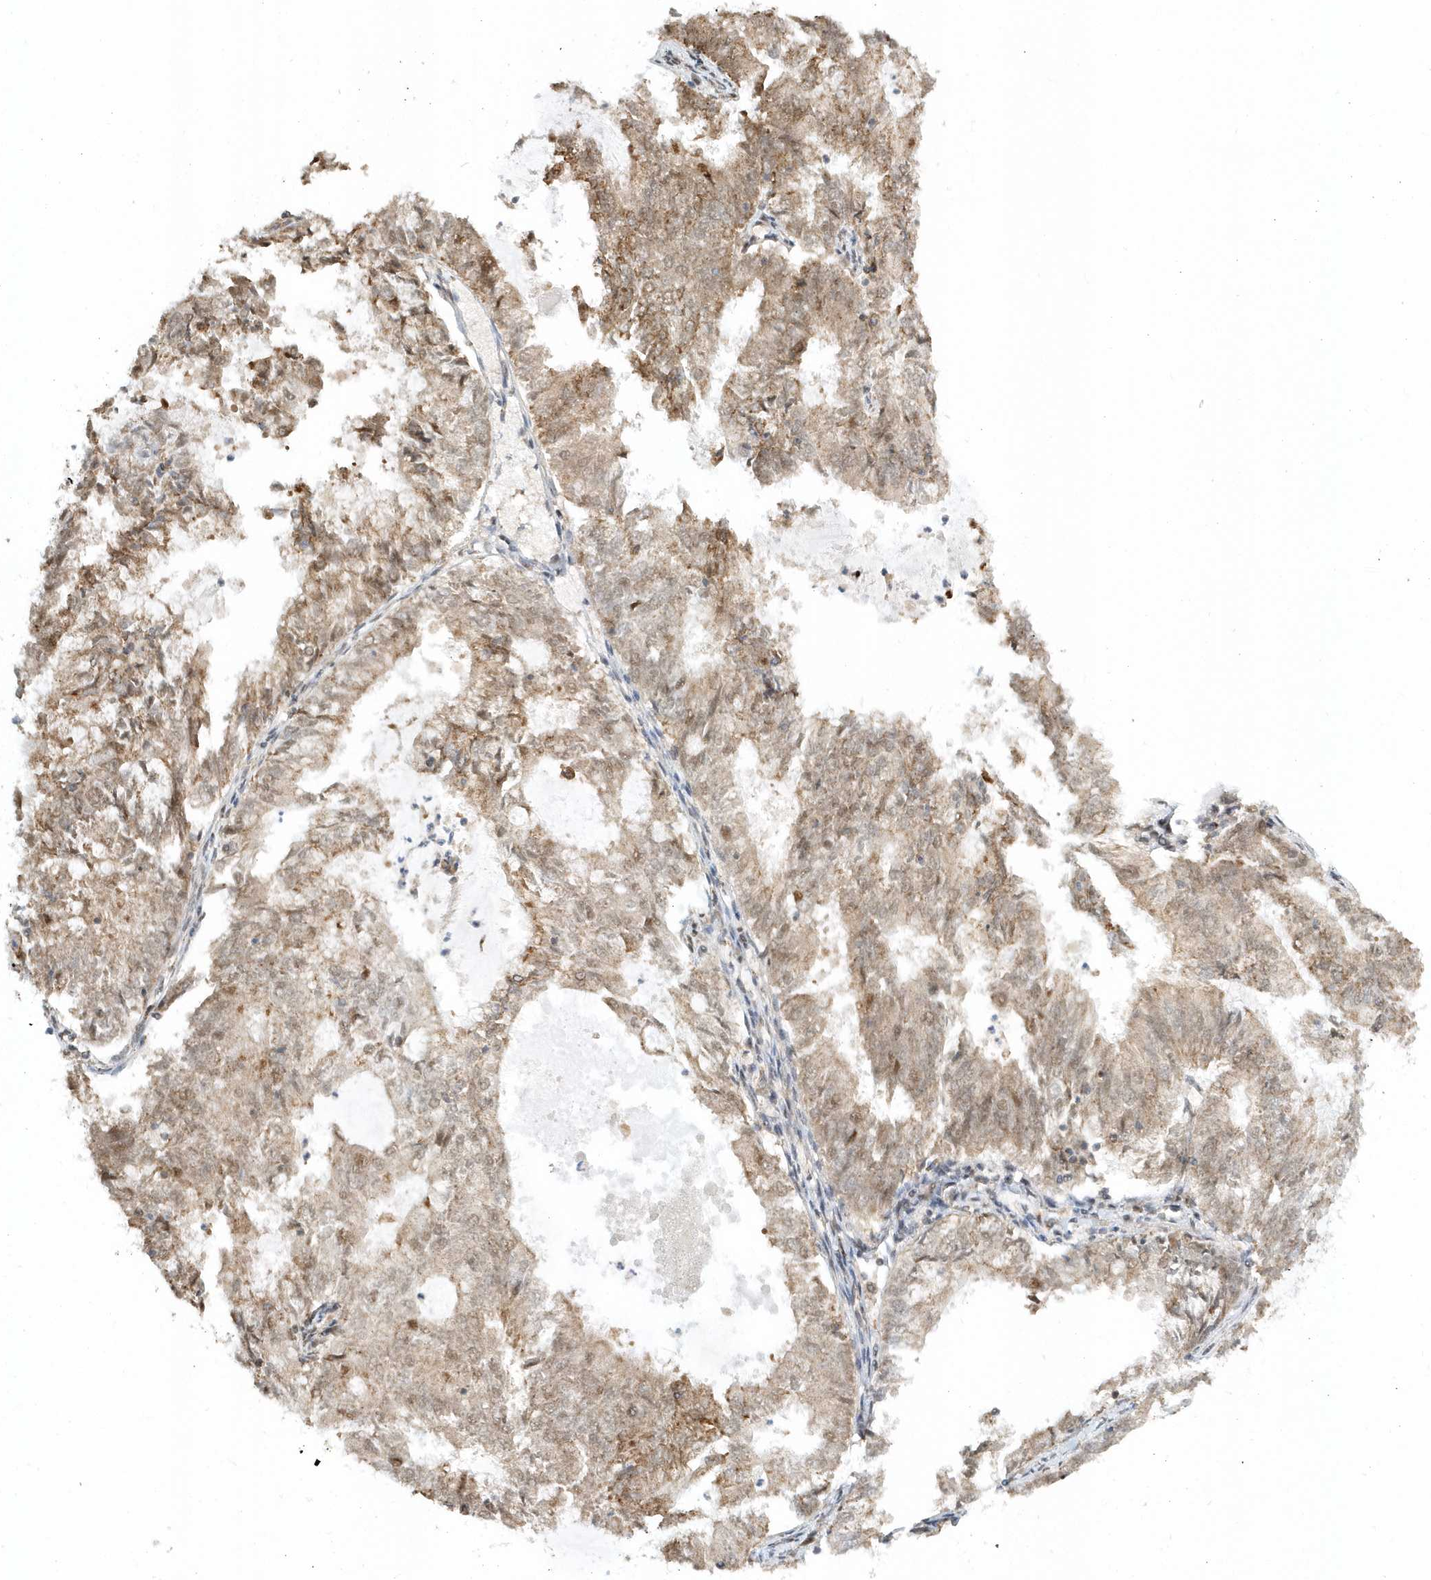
{"staining": {"intensity": "moderate", "quantity": "25%-75%", "location": "cytoplasmic/membranous"}, "tissue": "endometrial cancer", "cell_type": "Tumor cells", "image_type": "cancer", "snomed": [{"axis": "morphology", "description": "Adenocarcinoma, NOS"}, {"axis": "topography", "description": "Endometrium"}], "caption": "Immunohistochemistry (IHC) of endometrial adenocarcinoma exhibits medium levels of moderate cytoplasmic/membranous positivity in approximately 25%-75% of tumor cells.", "gene": "PSMD6", "patient": {"sex": "female", "age": 57}}